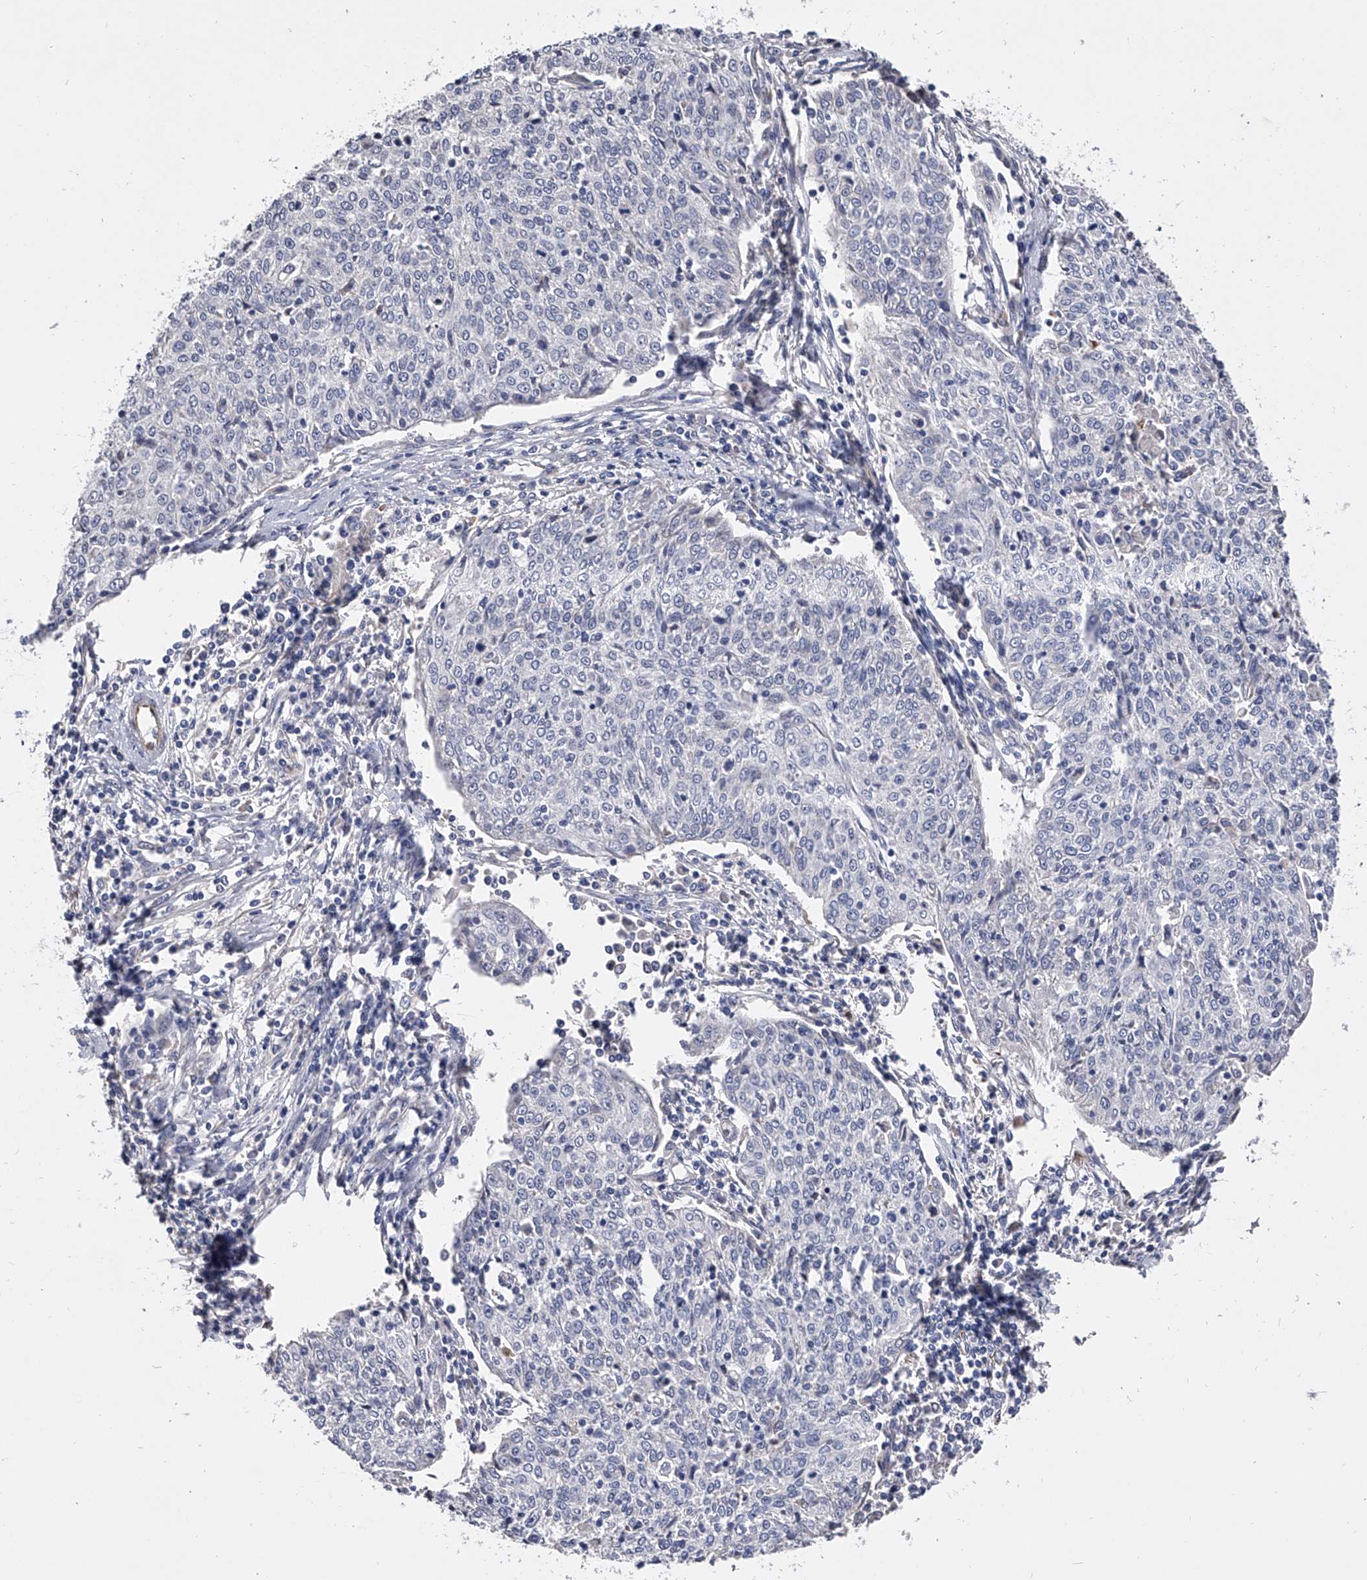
{"staining": {"intensity": "negative", "quantity": "none", "location": "none"}, "tissue": "cervical cancer", "cell_type": "Tumor cells", "image_type": "cancer", "snomed": [{"axis": "morphology", "description": "Squamous cell carcinoma, NOS"}, {"axis": "topography", "description": "Cervix"}], "caption": "Cervical cancer was stained to show a protein in brown. There is no significant expression in tumor cells.", "gene": "EFCAB7", "patient": {"sex": "female", "age": 48}}